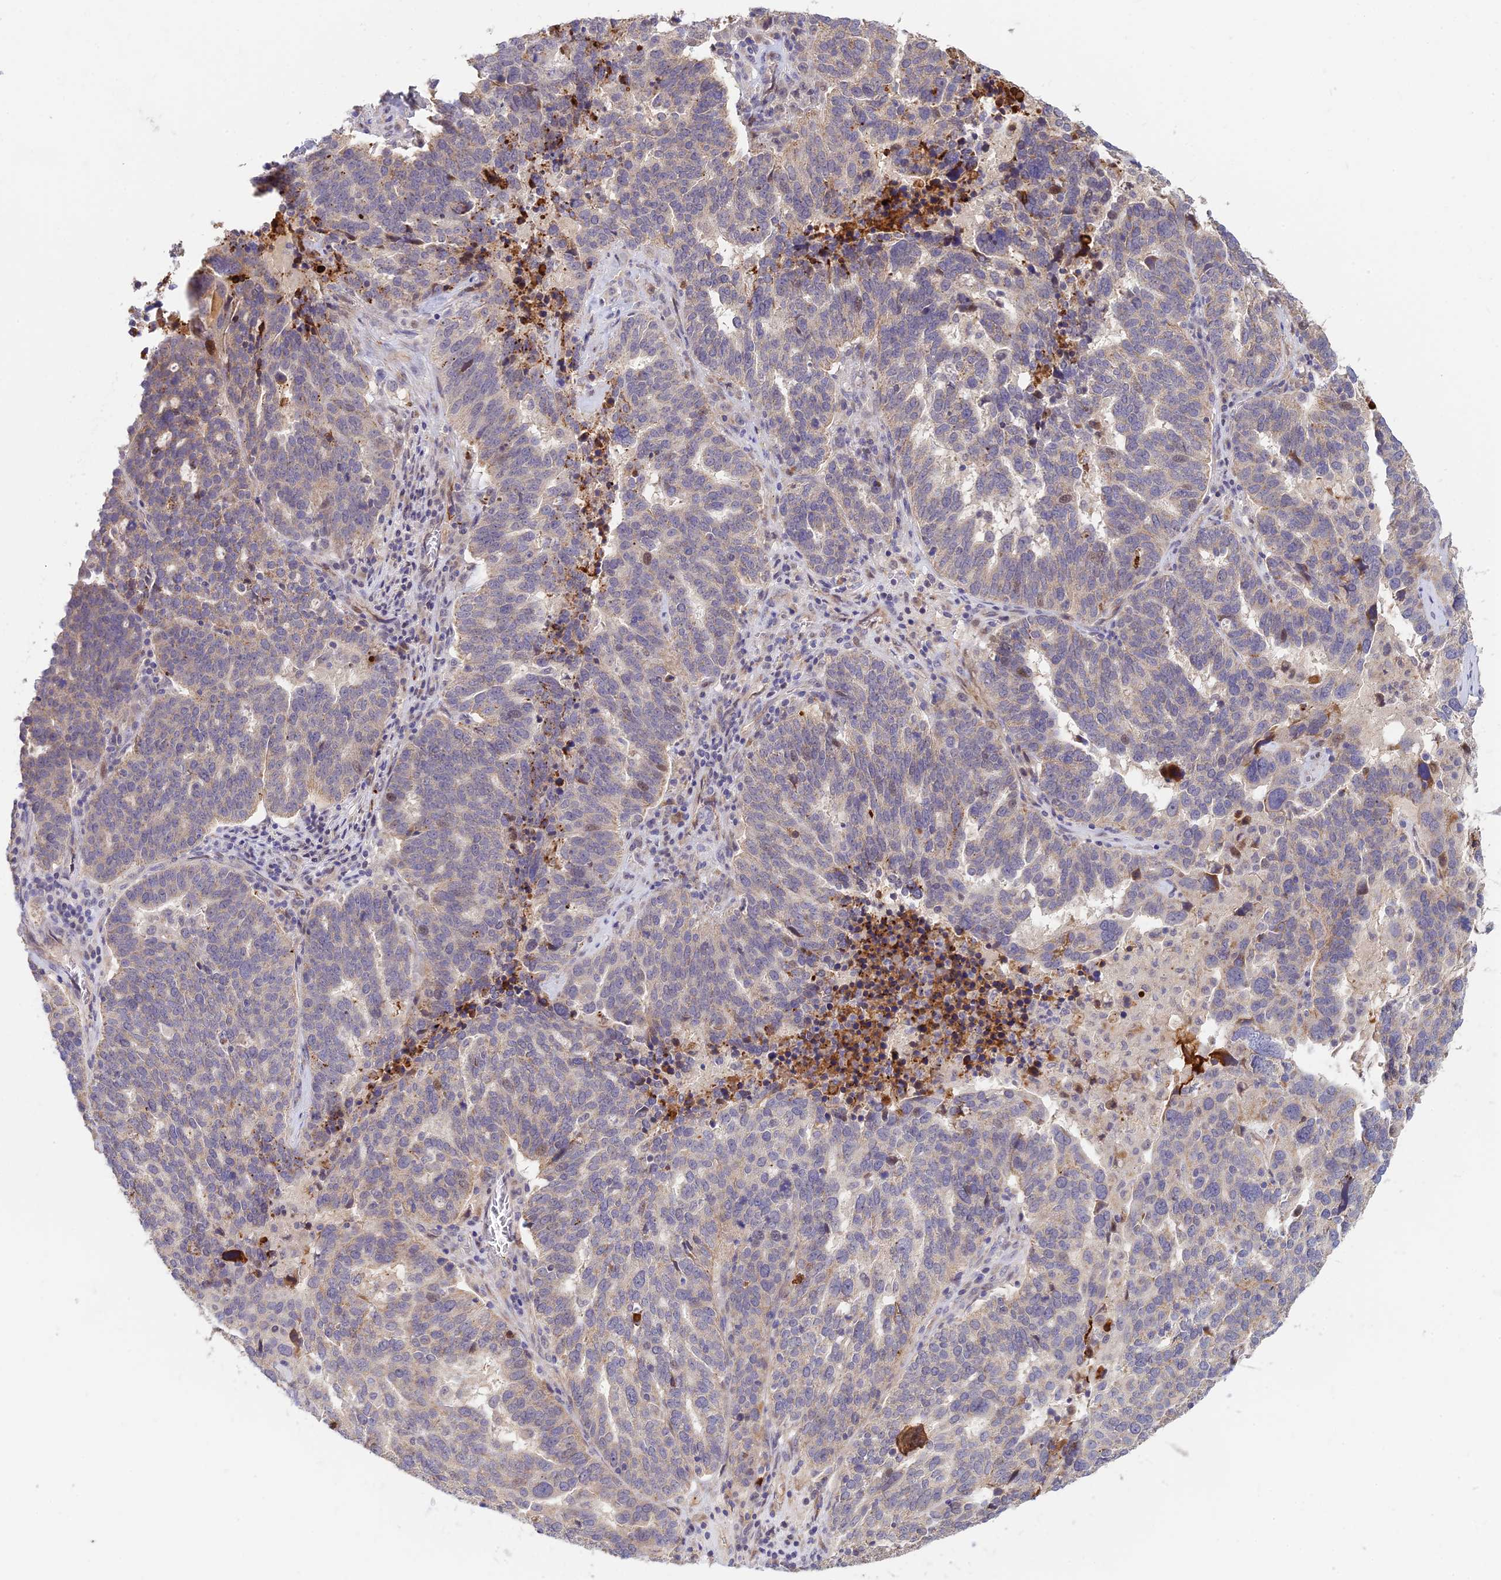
{"staining": {"intensity": "weak", "quantity": "<25%", "location": "cytoplasmic/membranous"}, "tissue": "ovarian cancer", "cell_type": "Tumor cells", "image_type": "cancer", "snomed": [{"axis": "morphology", "description": "Cystadenocarcinoma, serous, NOS"}, {"axis": "topography", "description": "Ovary"}], "caption": "DAB immunohistochemical staining of human serous cystadenocarcinoma (ovarian) demonstrates no significant positivity in tumor cells.", "gene": "ASPDH", "patient": {"sex": "female", "age": 59}}